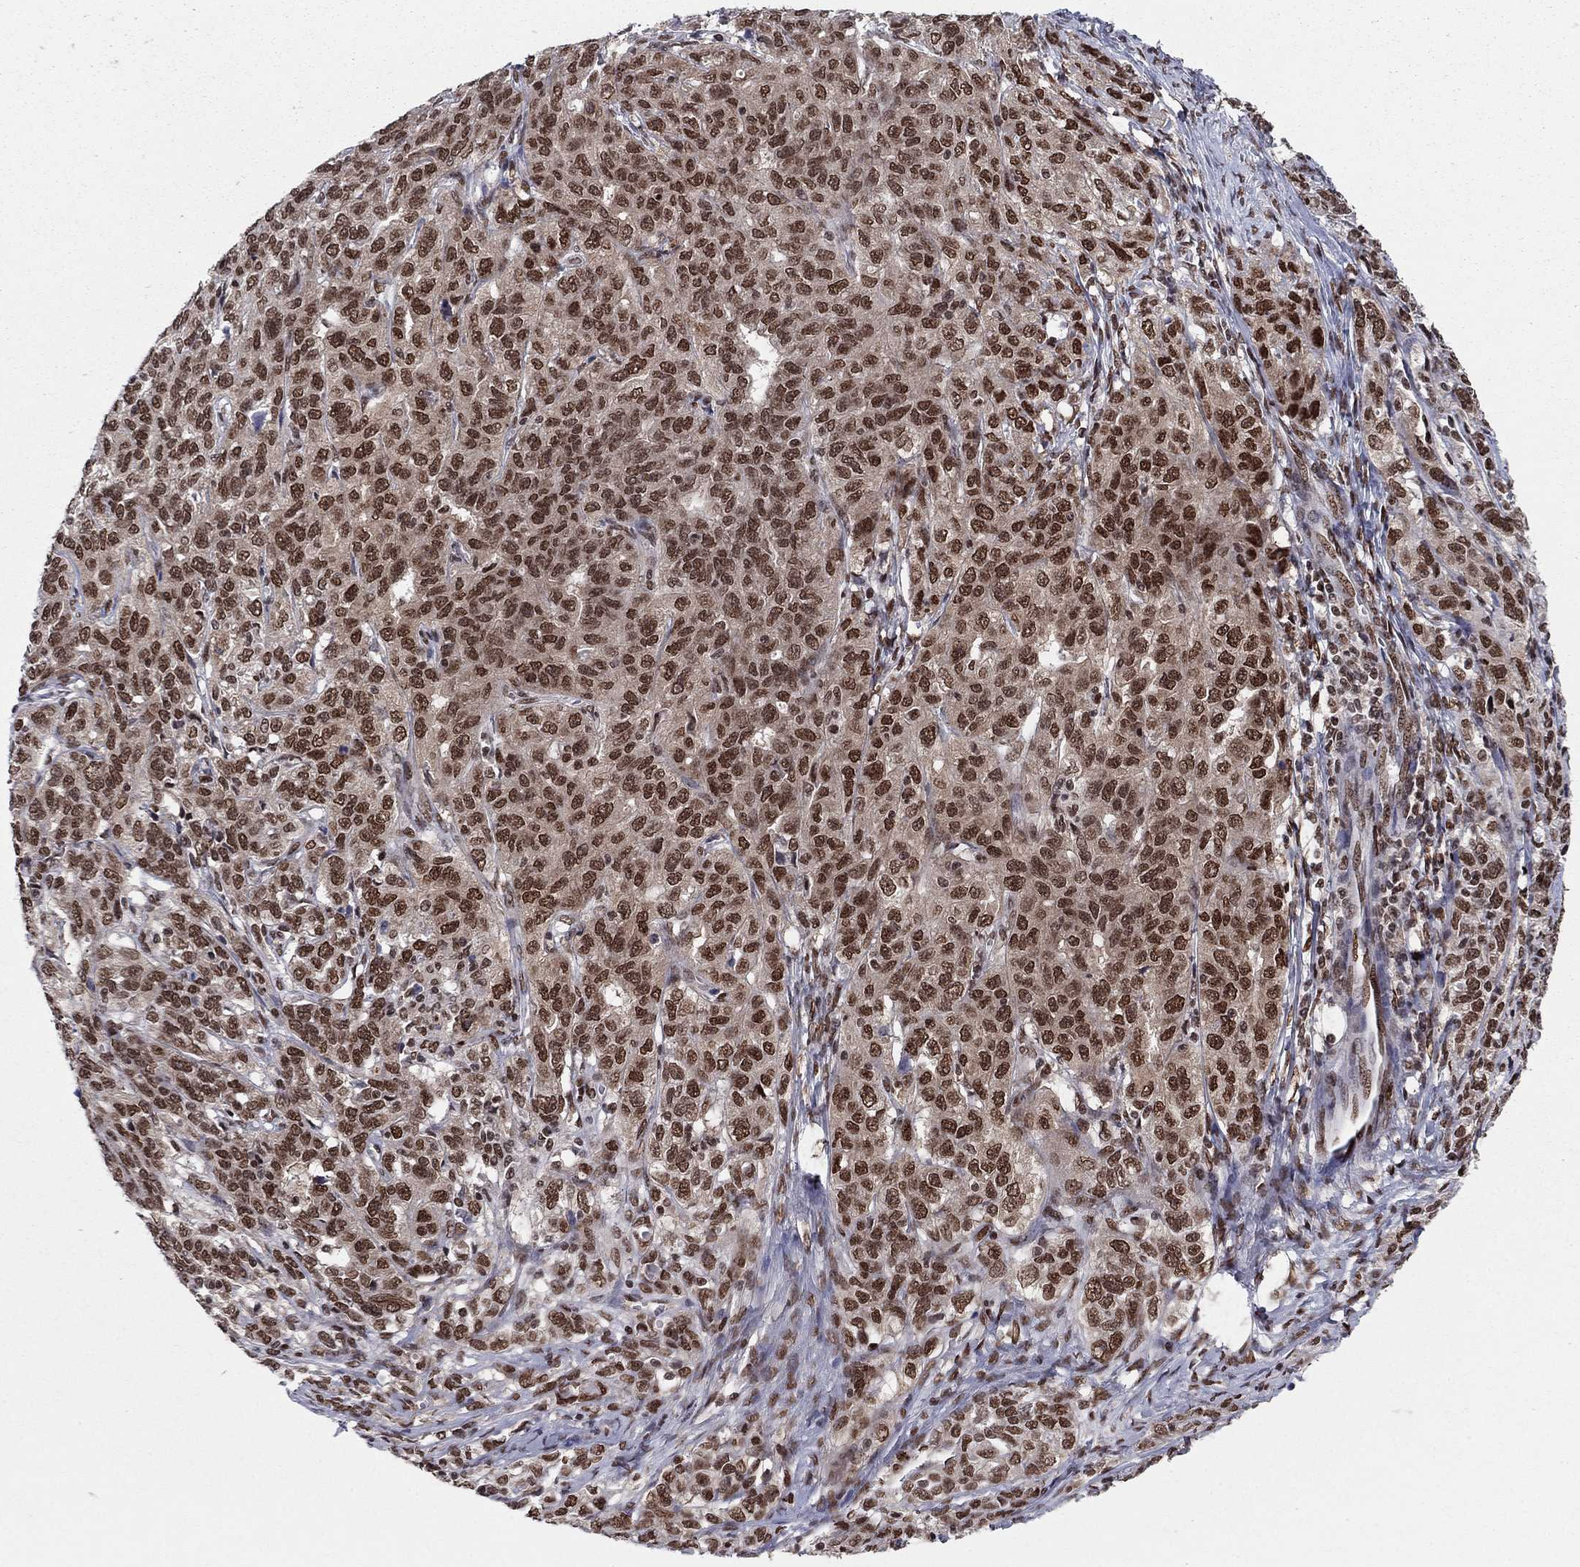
{"staining": {"intensity": "strong", "quantity": "25%-75%", "location": "nuclear"}, "tissue": "ovarian cancer", "cell_type": "Tumor cells", "image_type": "cancer", "snomed": [{"axis": "morphology", "description": "Cystadenocarcinoma, serous, NOS"}, {"axis": "topography", "description": "Ovary"}], "caption": "Human ovarian serous cystadenocarcinoma stained for a protein (brown) demonstrates strong nuclear positive positivity in about 25%-75% of tumor cells.", "gene": "USP54", "patient": {"sex": "female", "age": 71}}